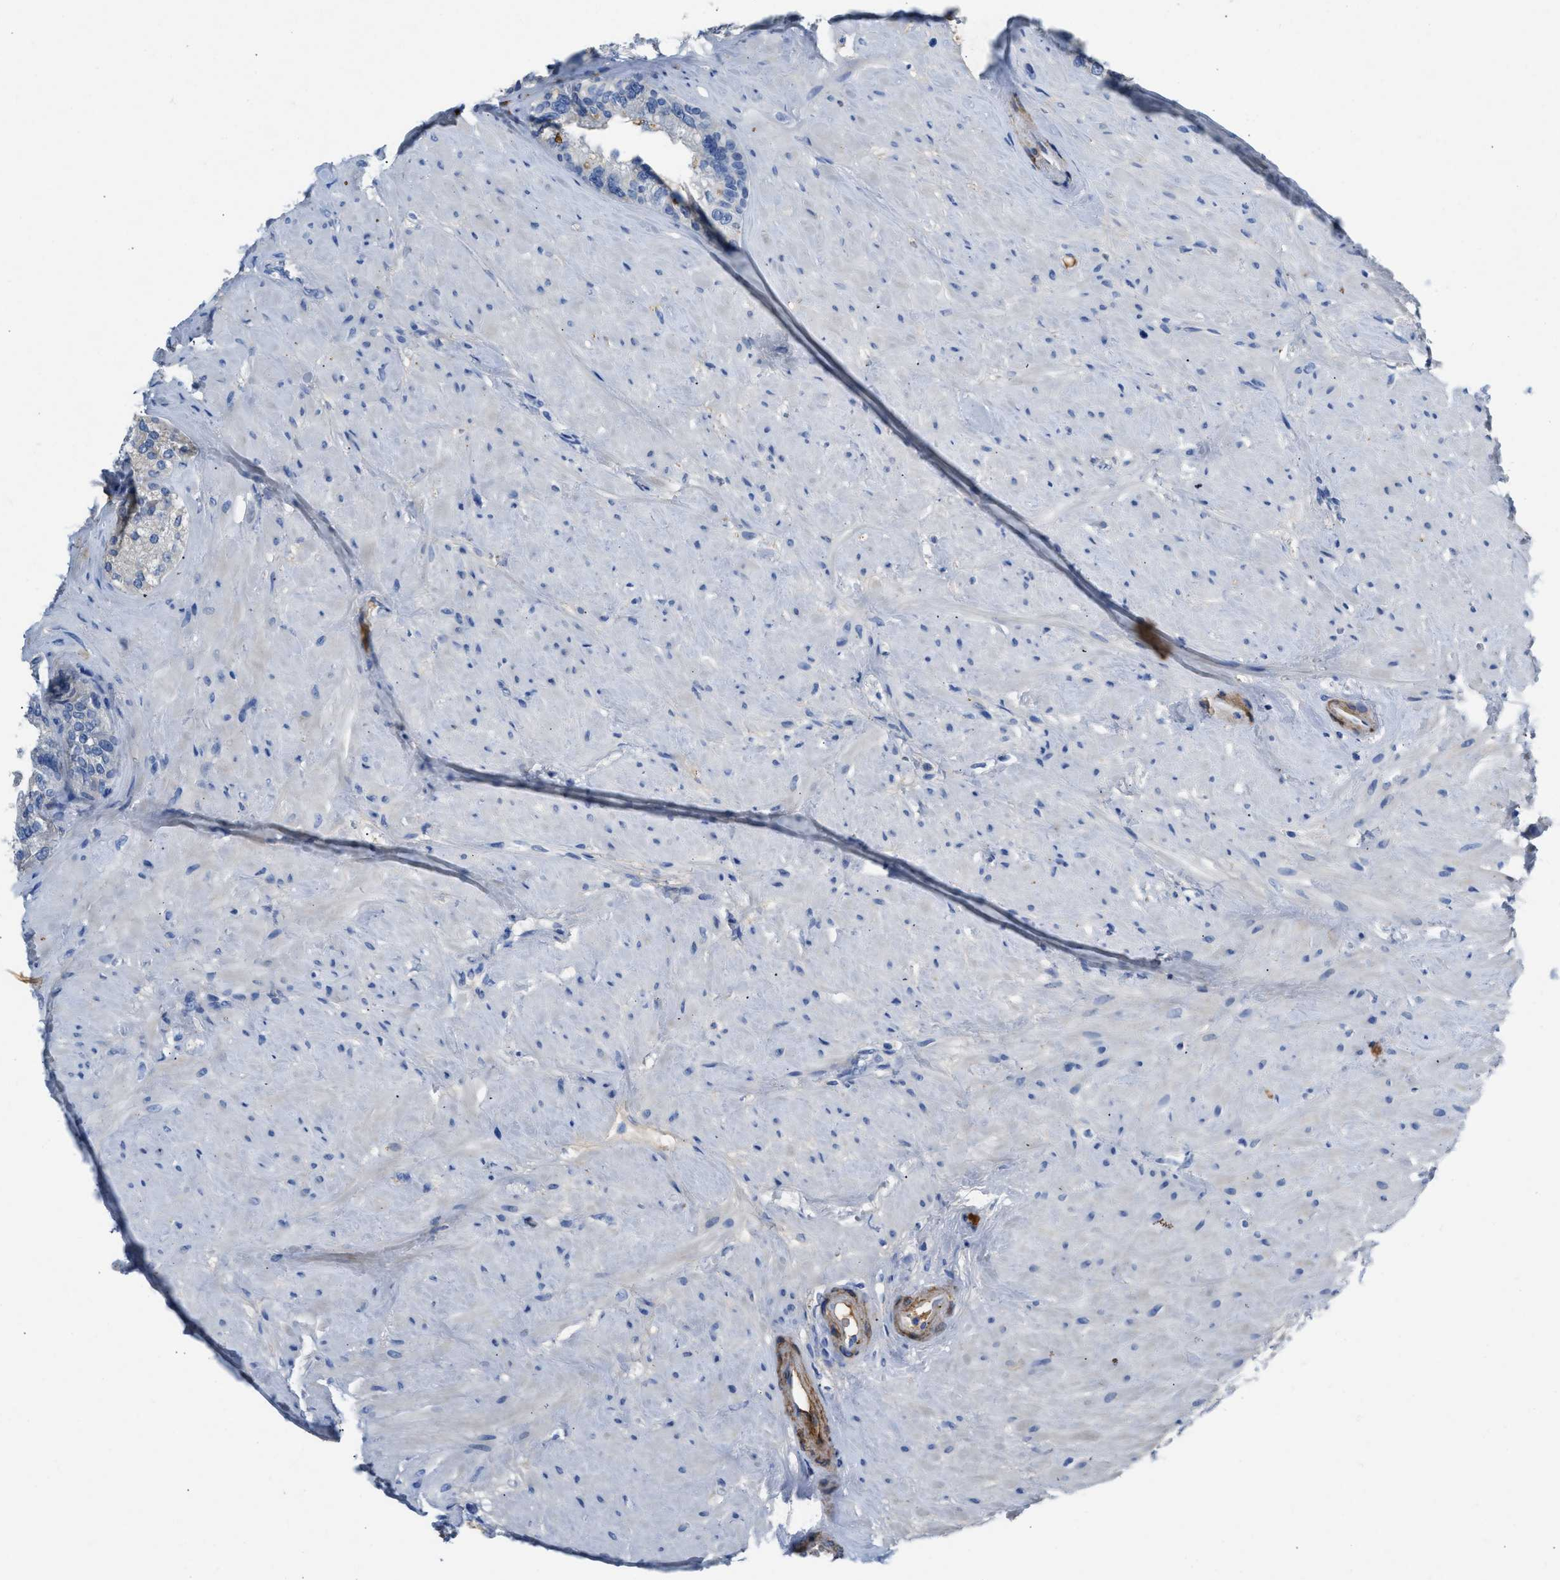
{"staining": {"intensity": "strong", "quantity": "<25%", "location": "cytoplasmic/membranous"}, "tissue": "seminal vesicle", "cell_type": "Glandular cells", "image_type": "normal", "snomed": [{"axis": "morphology", "description": "Normal tissue, NOS"}, {"axis": "topography", "description": "Seminal veicle"}], "caption": "Immunohistochemical staining of unremarkable seminal vesicle reveals medium levels of strong cytoplasmic/membranous staining in approximately <25% of glandular cells. (IHC, brightfield microscopy, high magnification).", "gene": "SPEG", "patient": {"sex": "male", "age": 68}}